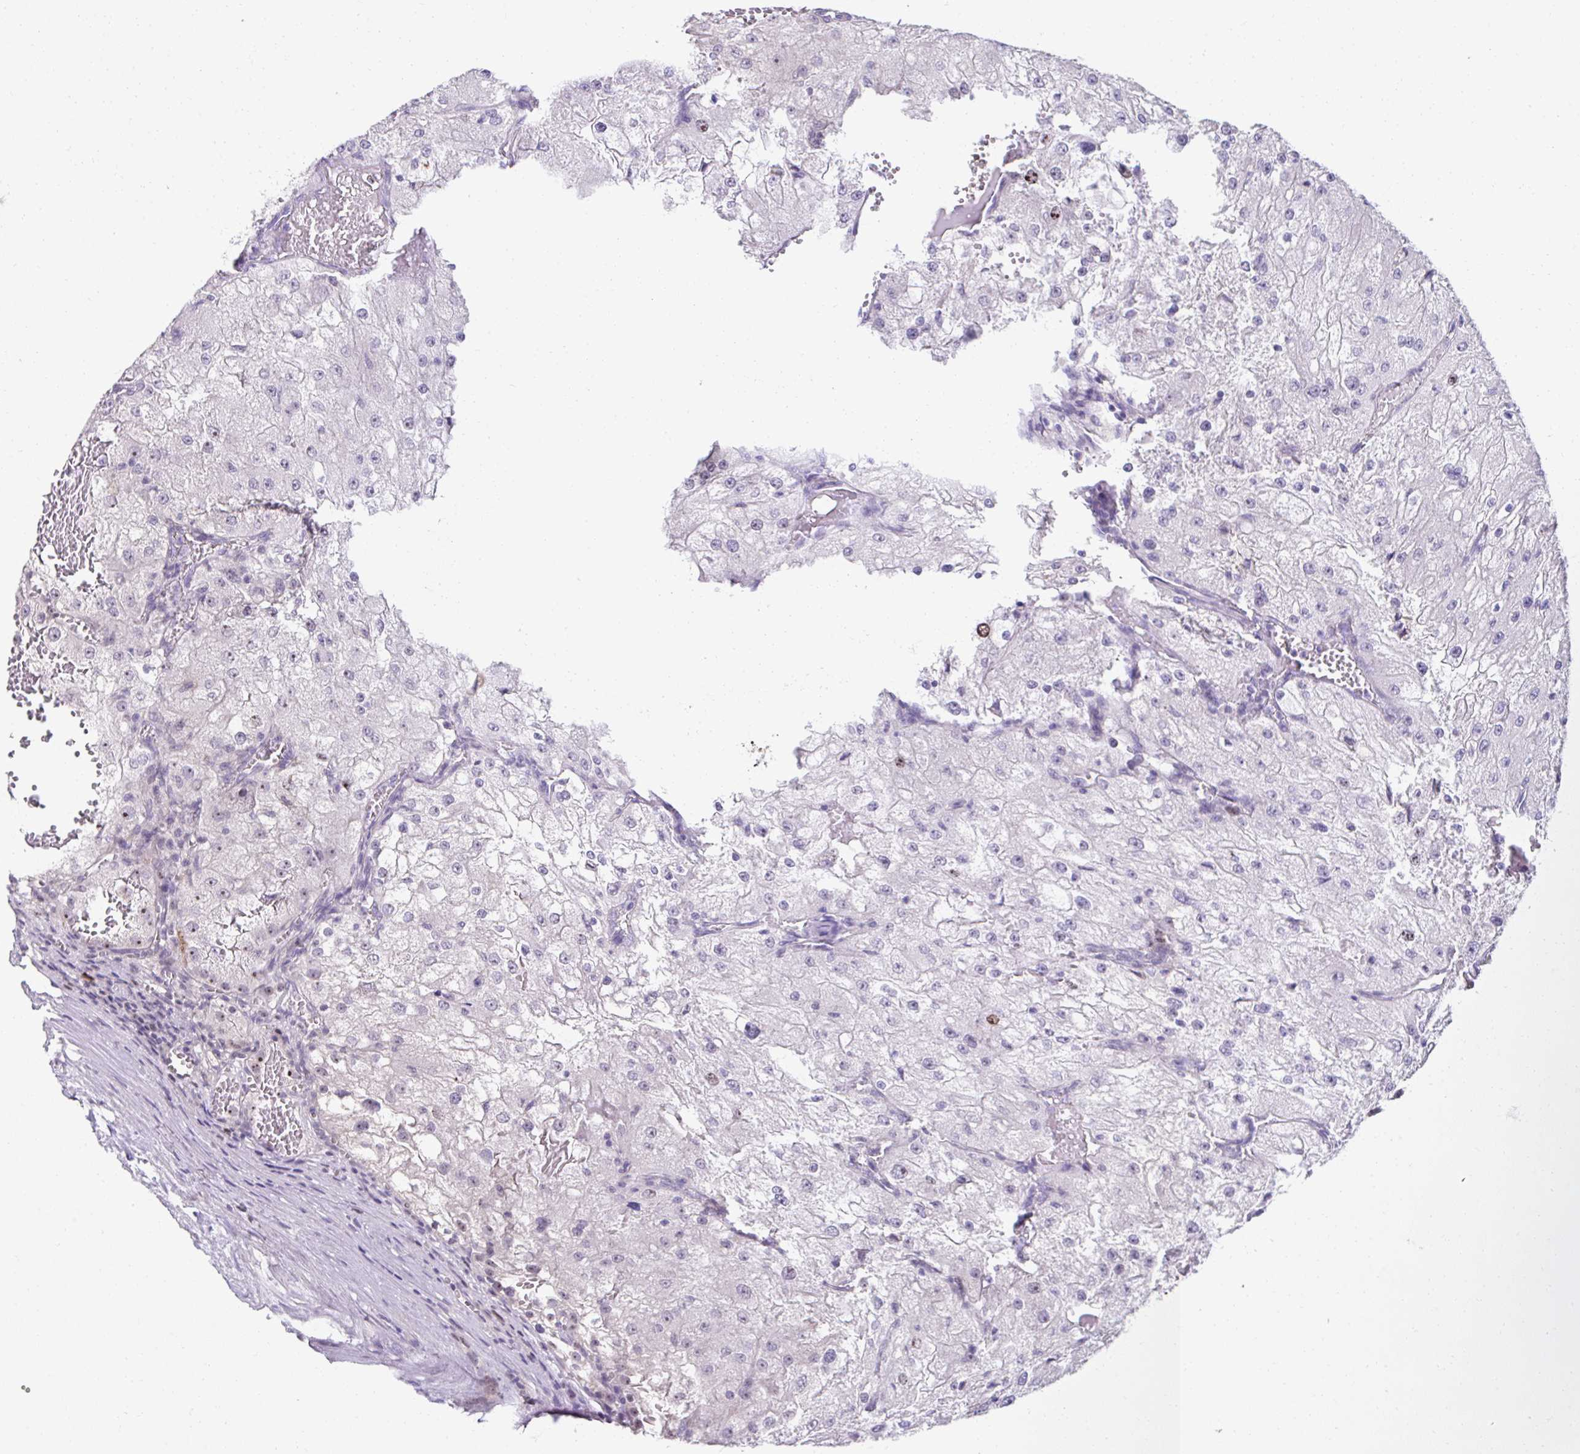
{"staining": {"intensity": "moderate", "quantity": "<25%", "location": "nuclear"}, "tissue": "renal cancer", "cell_type": "Tumor cells", "image_type": "cancer", "snomed": [{"axis": "morphology", "description": "Adenocarcinoma, NOS"}, {"axis": "topography", "description": "Kidney"}], "caption": "Renal adenocarcinoma stained with a brown dye reveals moderate nuclear positive staining in about <25% of tumor cells.", "gene": "CEP72", "patient": {"sex": "female", "age": 74}}